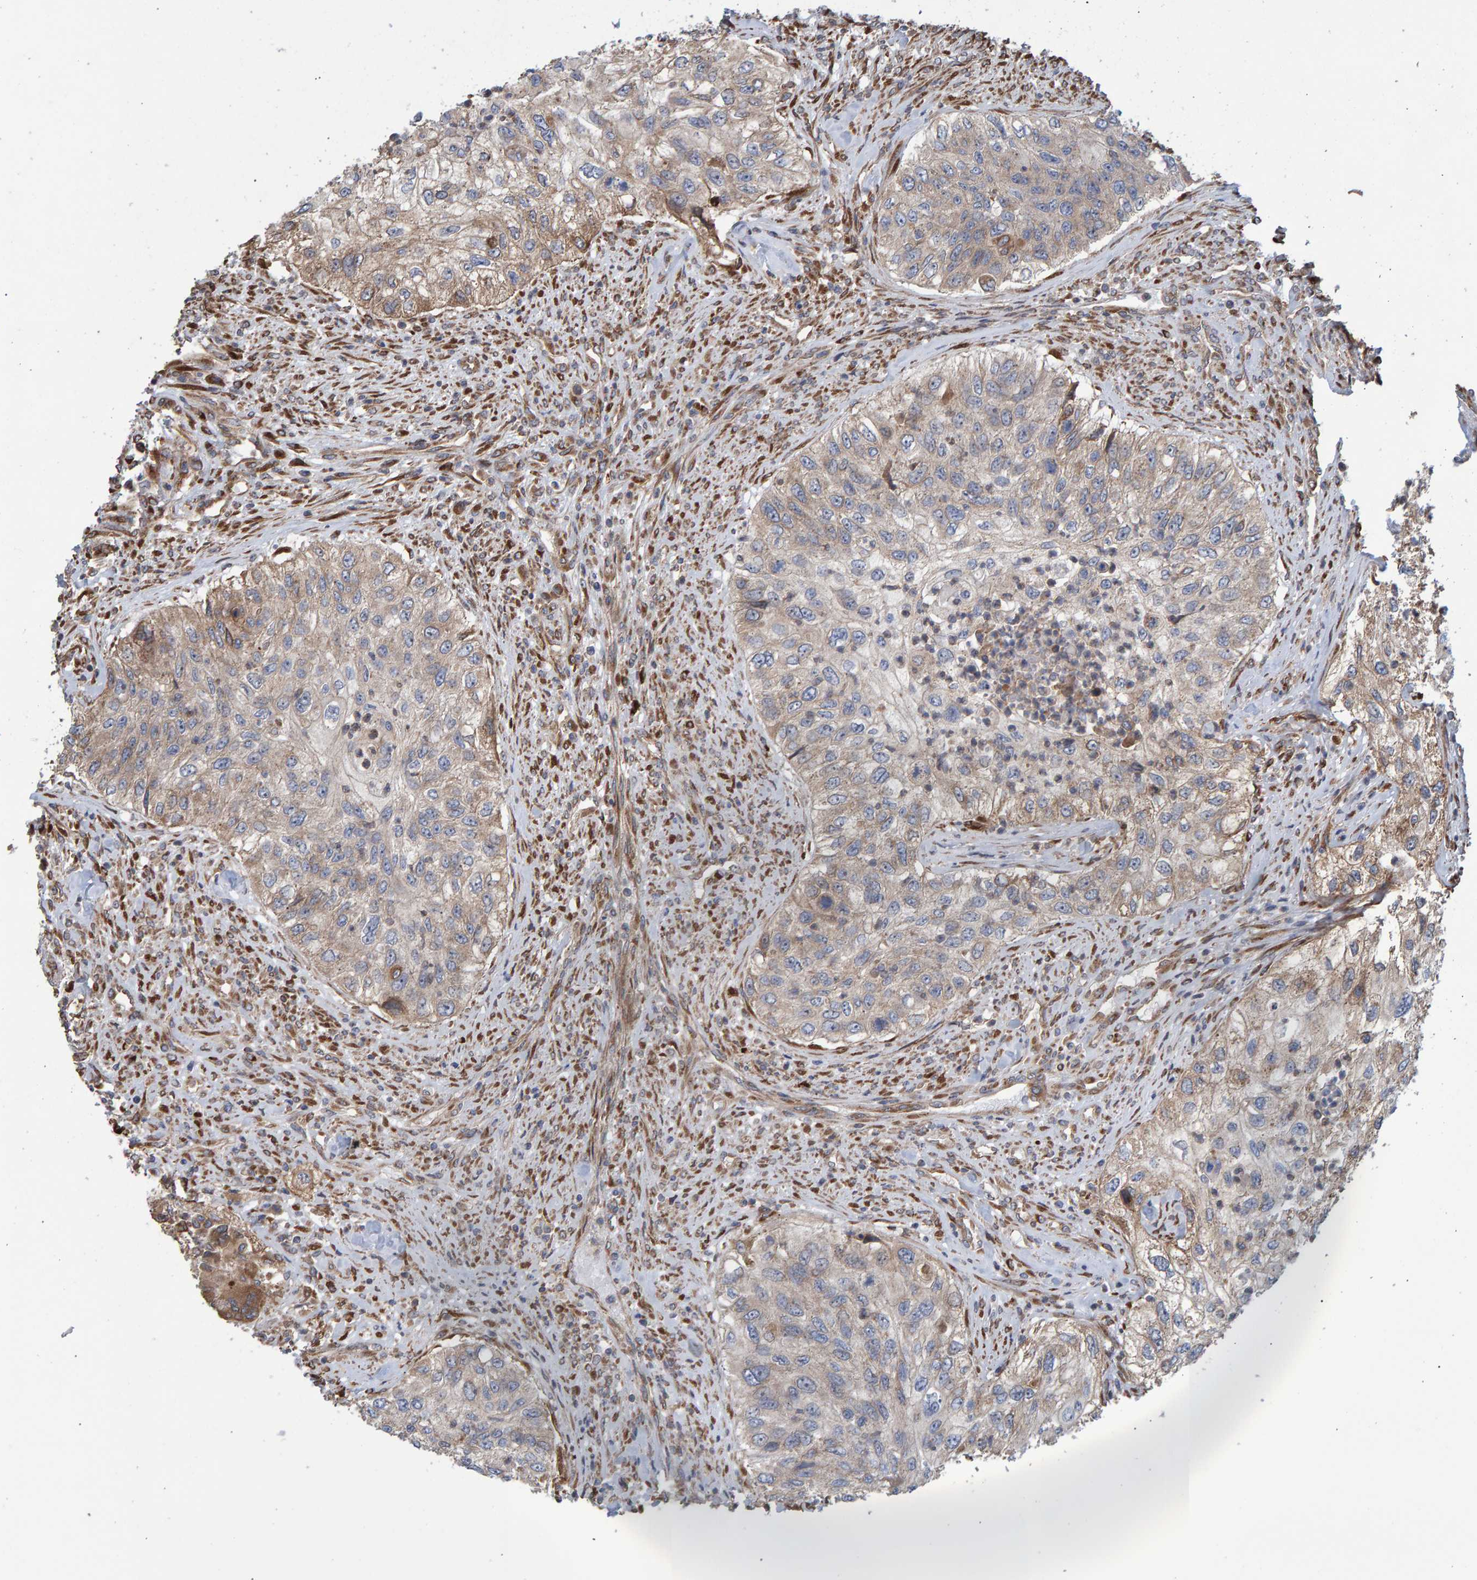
{"staining": {"intensity": "moderate", "quantity": "<25%", "location": "cytoplasmic/membranous"}, "tissue": "urothelial cancer", "cell_type": "Tumor cells", "image_type": "cancer", "snomed": [{"axis": "morphology", "description": "Urothelial carcinoma, High grade"}, {"axis": "topography", "description": "Urinary bladder"}], "caption": "High-grade urothelial carcinoma stained for a protein displays moderate cytoplasmic/membranous positivity in tumor cells.", "gene": "FAM117A", "patient": {"sex": "female", "age": 60}}